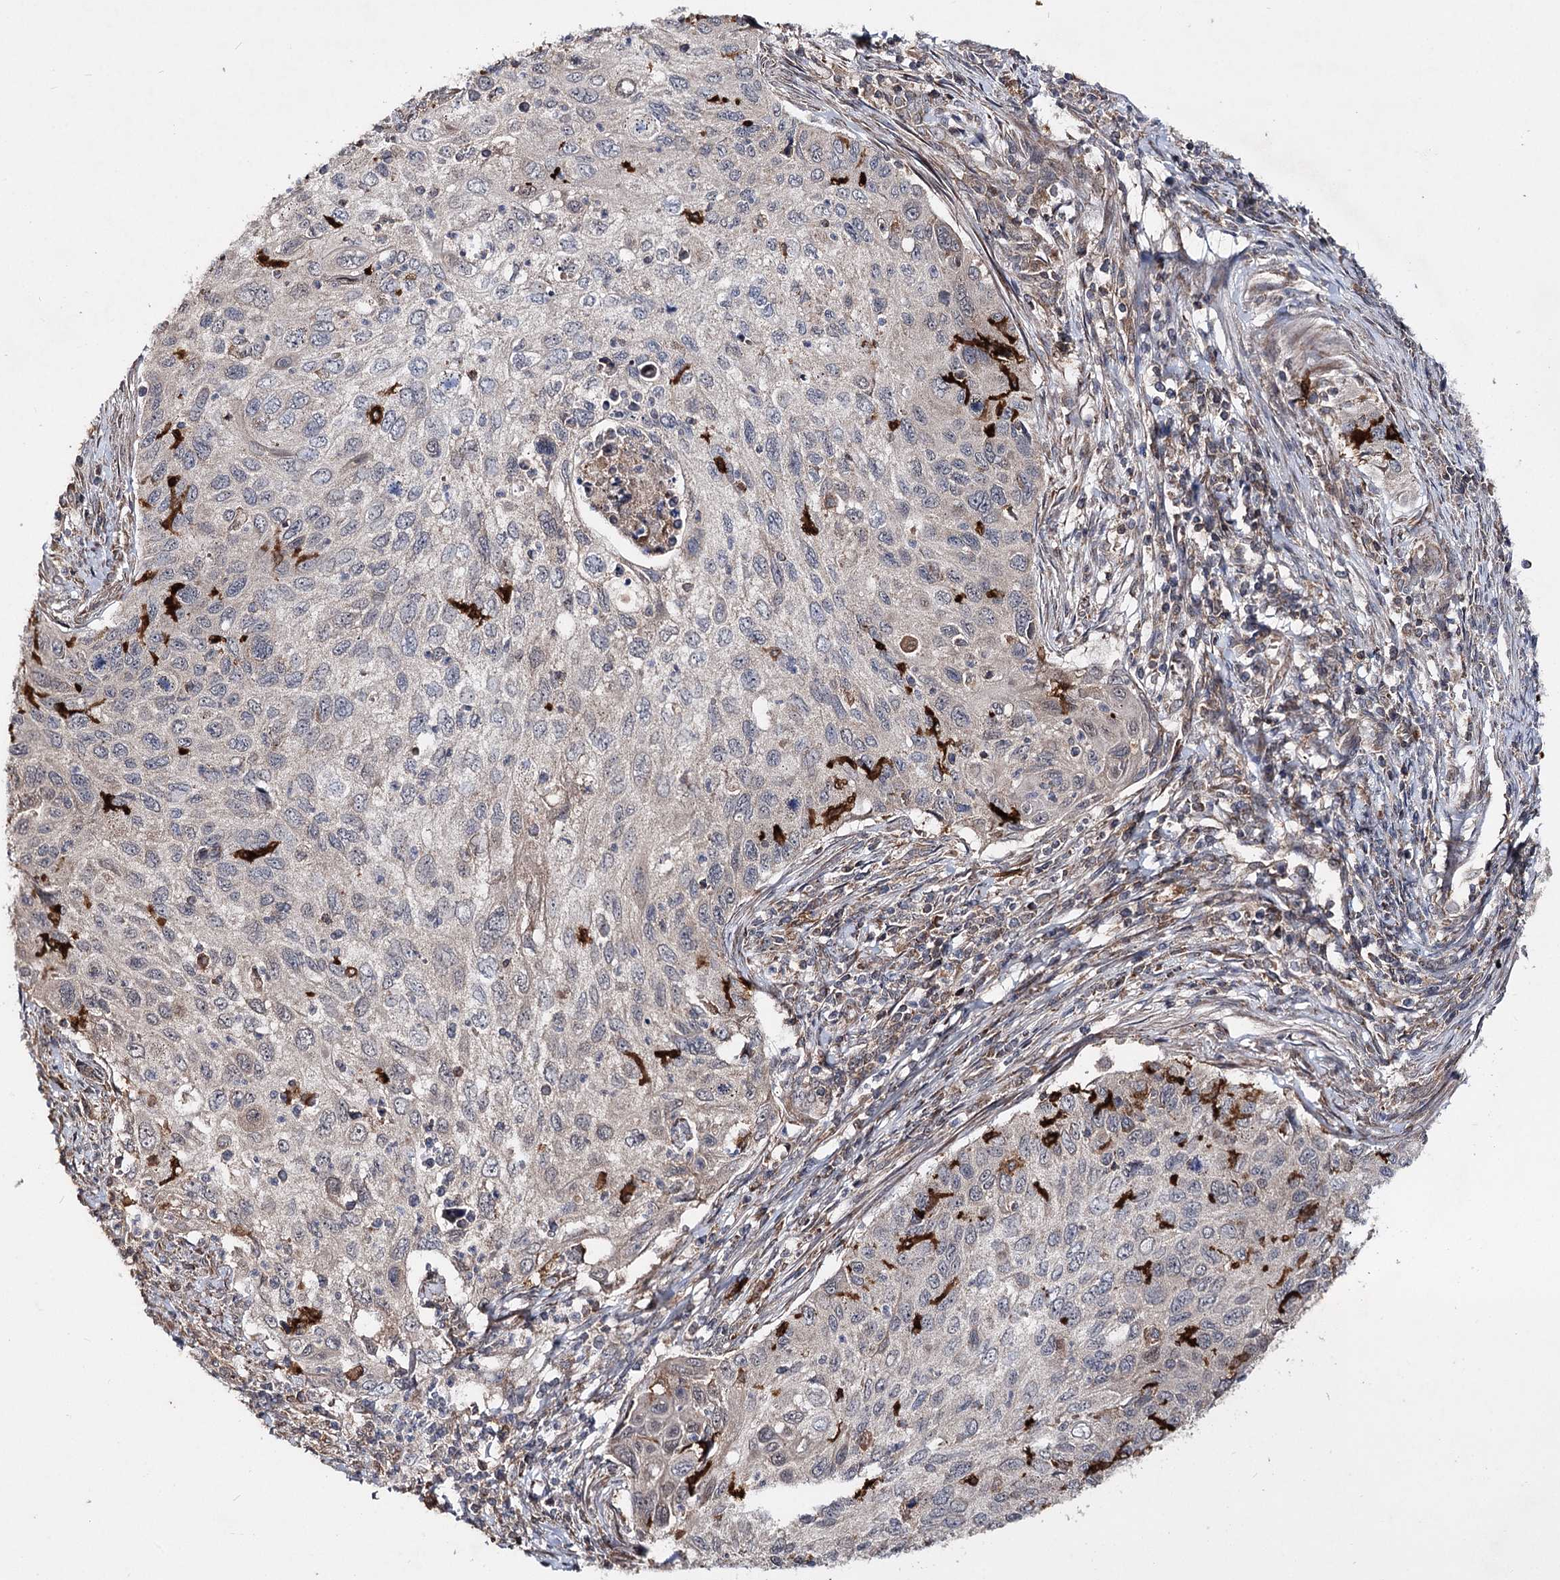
{"staining": {"intensity": "negative", "quantity": "none", "location": "none"}, "tissue": "cervical cancer", "cell_type": "Tumor cells", "image_type": "cancer", "snomed": [{"axis": "morphology", "description": "Squamous cell carcinoma, NOS"}, {"axis": "topography", "description": "Cervix"}], "caption": "This image is of squamous cell carcinoma (cervical) stained with IHC to label a protein in brown with the nuclei are counter-stained blue. There is no staining in tumor cells.", "gene": "MINDY3", "patient": {"sex": "female", "age": 70}}